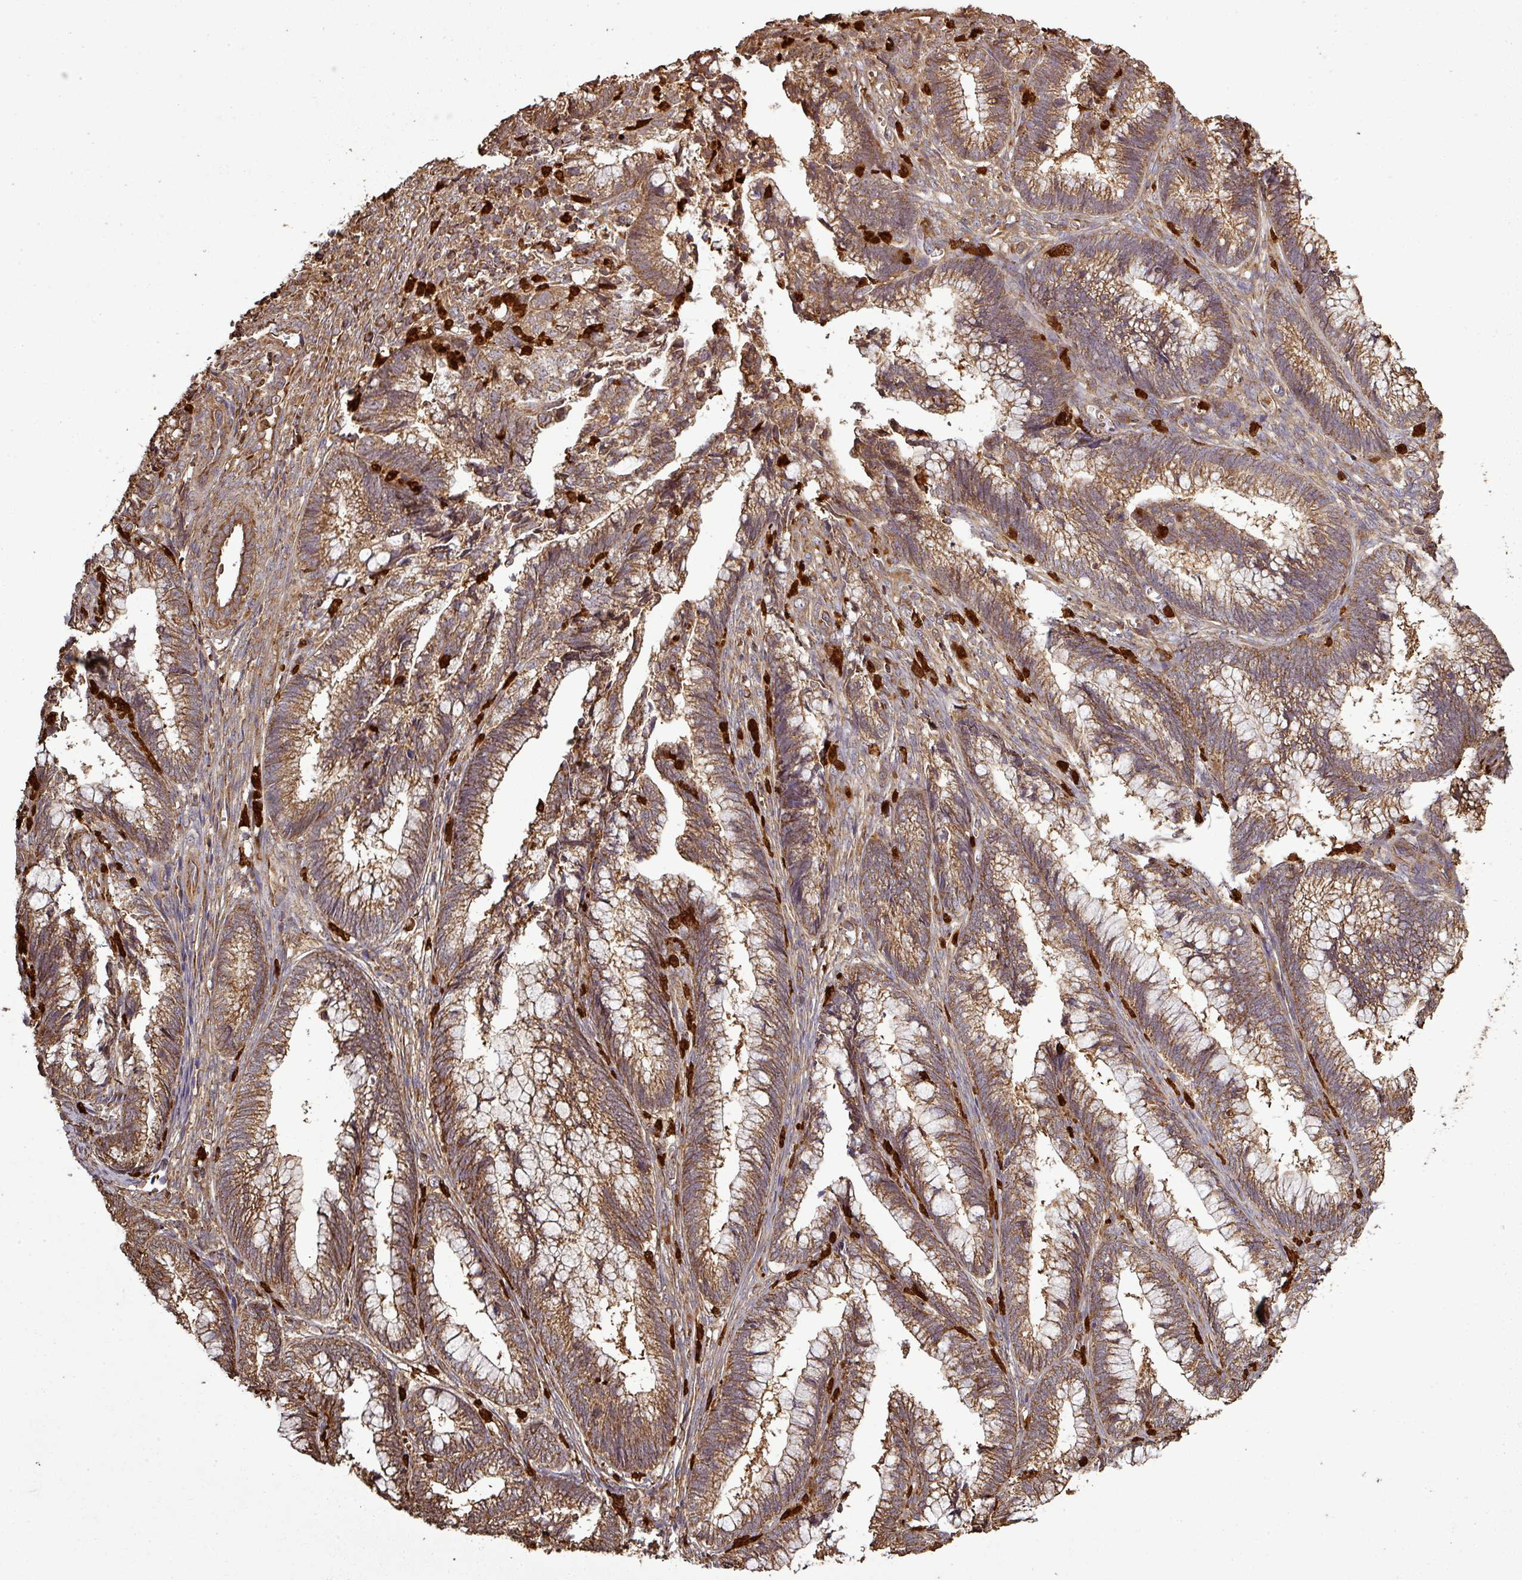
{"staining": {"intensity": "moderate", "quantity": ">75%", "location": "cytoplasmic/membranous"}, "tissue": "cervical cancer", "cell_type": "Tumor cells", "image_type": "cancer", "snomed": [{"axis": "morphology", "description": "Adenocarcinoma, NOS"}, {"axis": "topography", "description": "Cervix"}], "caption": "Immunohistochemistry (DAB) staining of human cervical adenocarcinoma reveals moderate cytoplasmic/membranous protein expression in about >75% of tumor cells.", "gene": "PLEKHM1", "patient": {"sex": "female", "age": 44}}